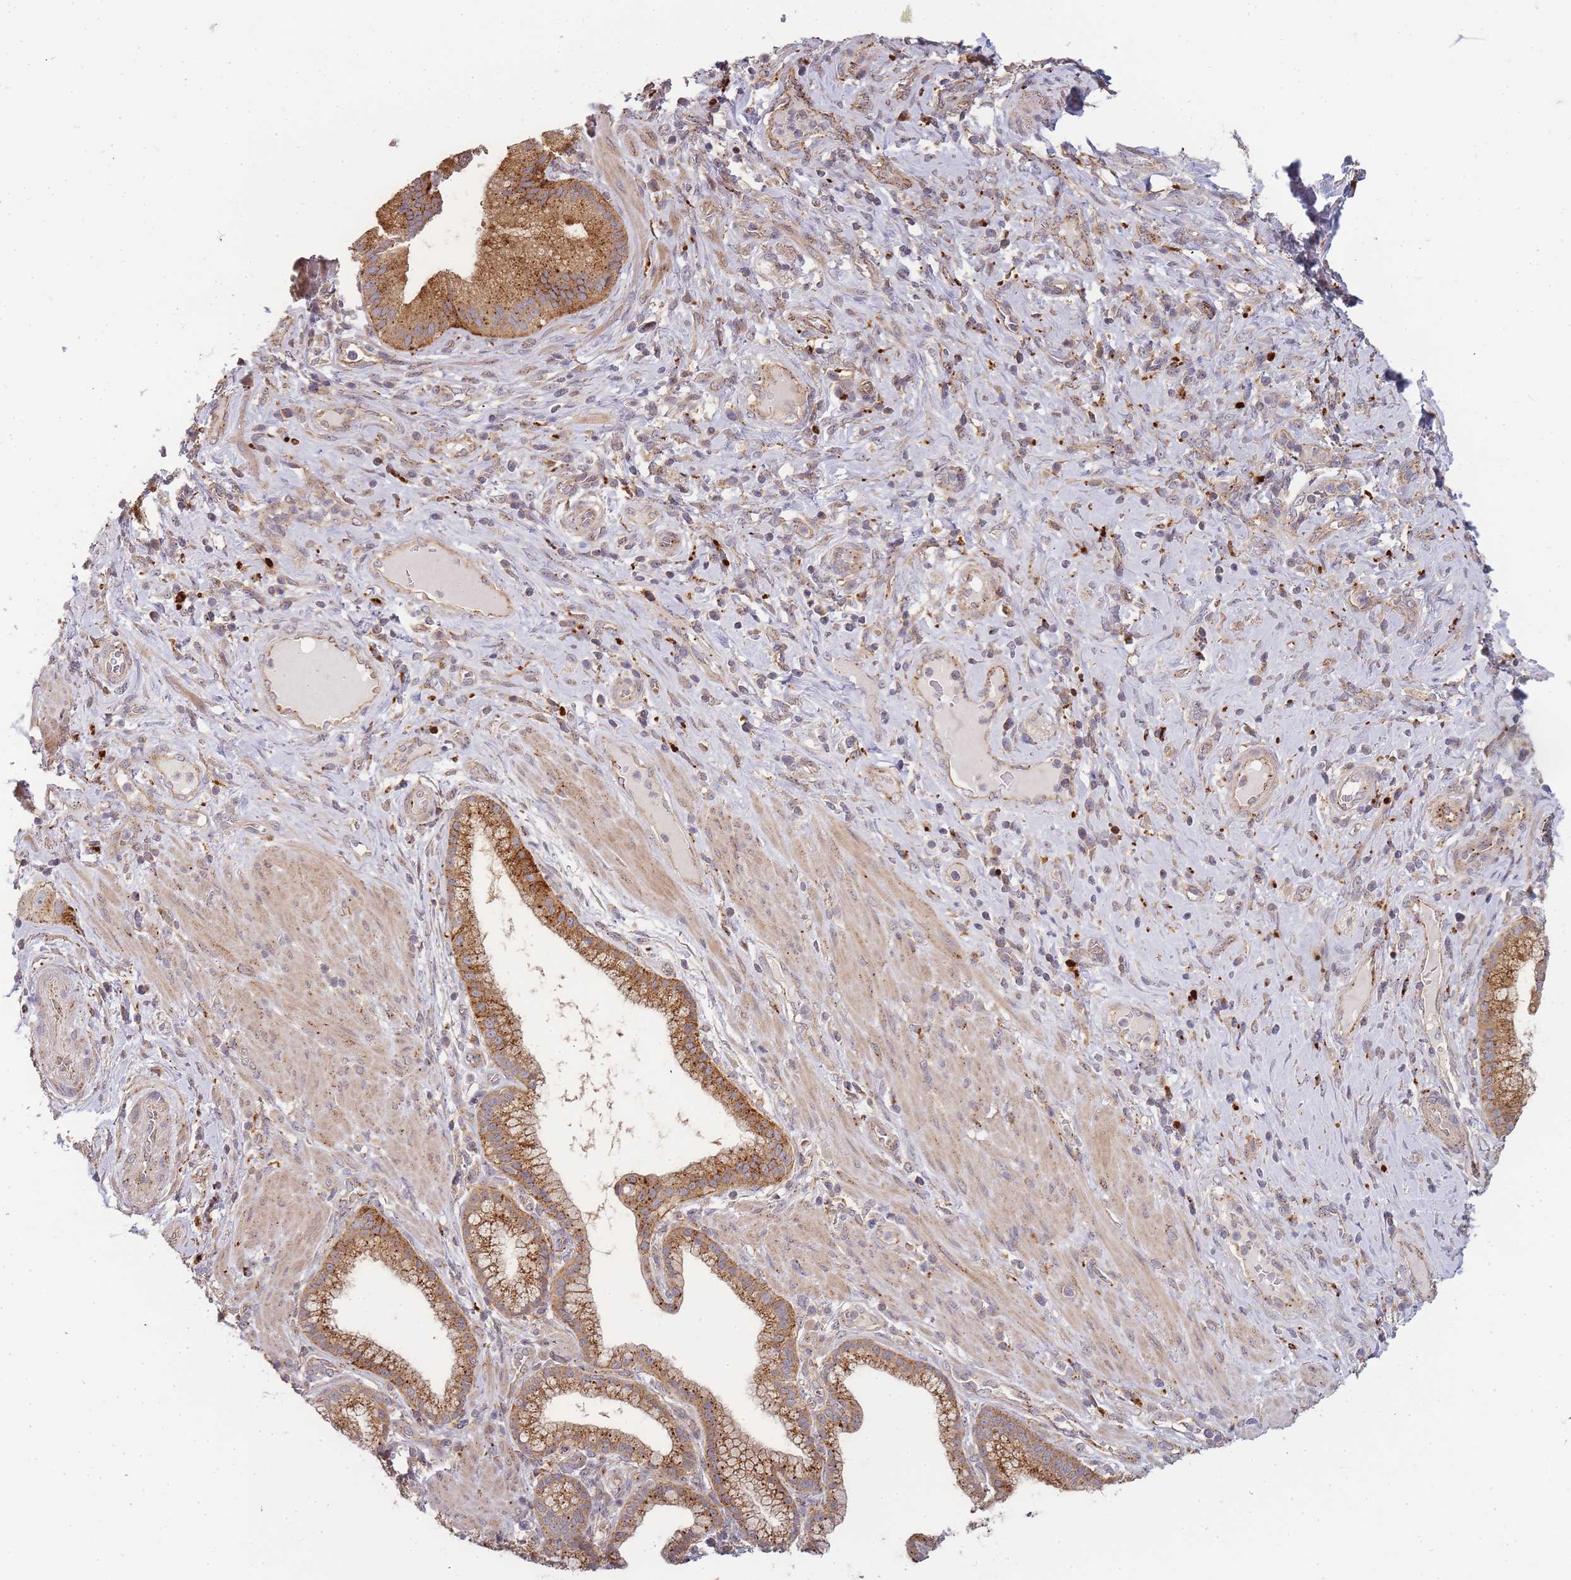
{"staining": {"intensity": "moderate", "quantity": ">75%", "location": "cytoplasmic/membranous"}, "tissue": "pancreatic cancer", "cell_type": "Tumor cells", "image_type": "cancer", "snomed": [{"axis": "morphology", "description": "Adenocarcinoma, NOS"}, {"axis": "topography", "description": "Pancreas"}], "caption": "About >75% of tumor cells in adenocarcinoma (pancreatic) show moderate cytoplasmic/membranous protein staining as visualized by brown immunohistochemical staining.", "gene": "ATG5", "patient": {"sex": "male", "age": 72}}